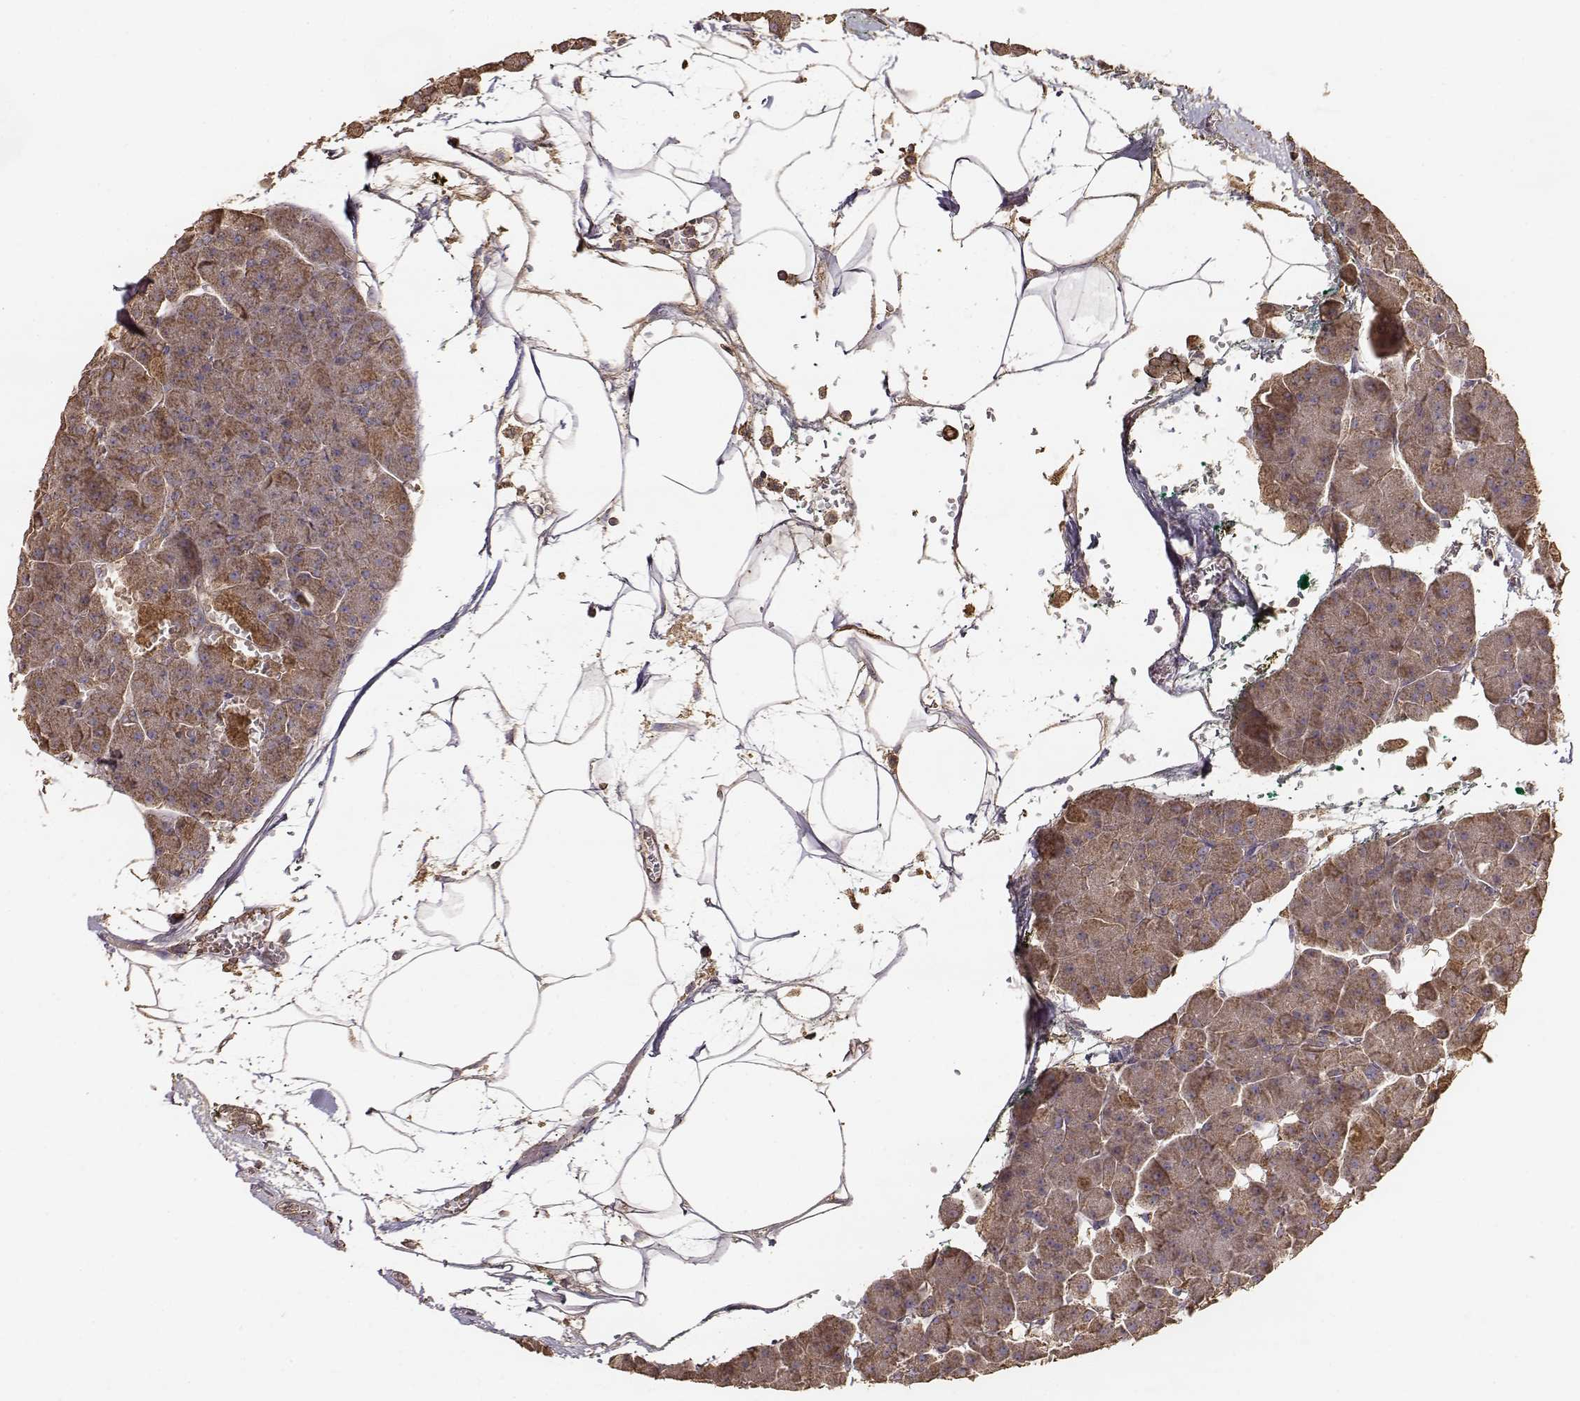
{"staining": {"intensity": "moderate", "quantity": ">75%", "location": "cytoplasmic/membranous"}, "tissue": "pancreas", "cell_type": "Exocrine glandular cells", "image_type": "normal", "snomed": [{"axis": "morphology", "description": "Normal tissue, NOS"}, {"axis": "topography", "description": "Adipose tissue"}, {"axis": "topography", "description": "Pancreas"}, {"axis": "topography", "description": "Peripheral nerve tissue"}], "caption": "Immunohistochemistry (DAB) staining of benign pancreas exhibits moderate cytoplasmic/membranous protein expression in approximately >75% of exocrine glandular cells. (DAB (3,3'-diaminobenzidine) = brown stain, brightfield microscopy at high magnification).", "gene": "TARS3", "patient": {"sex": "female", "age": 58}}